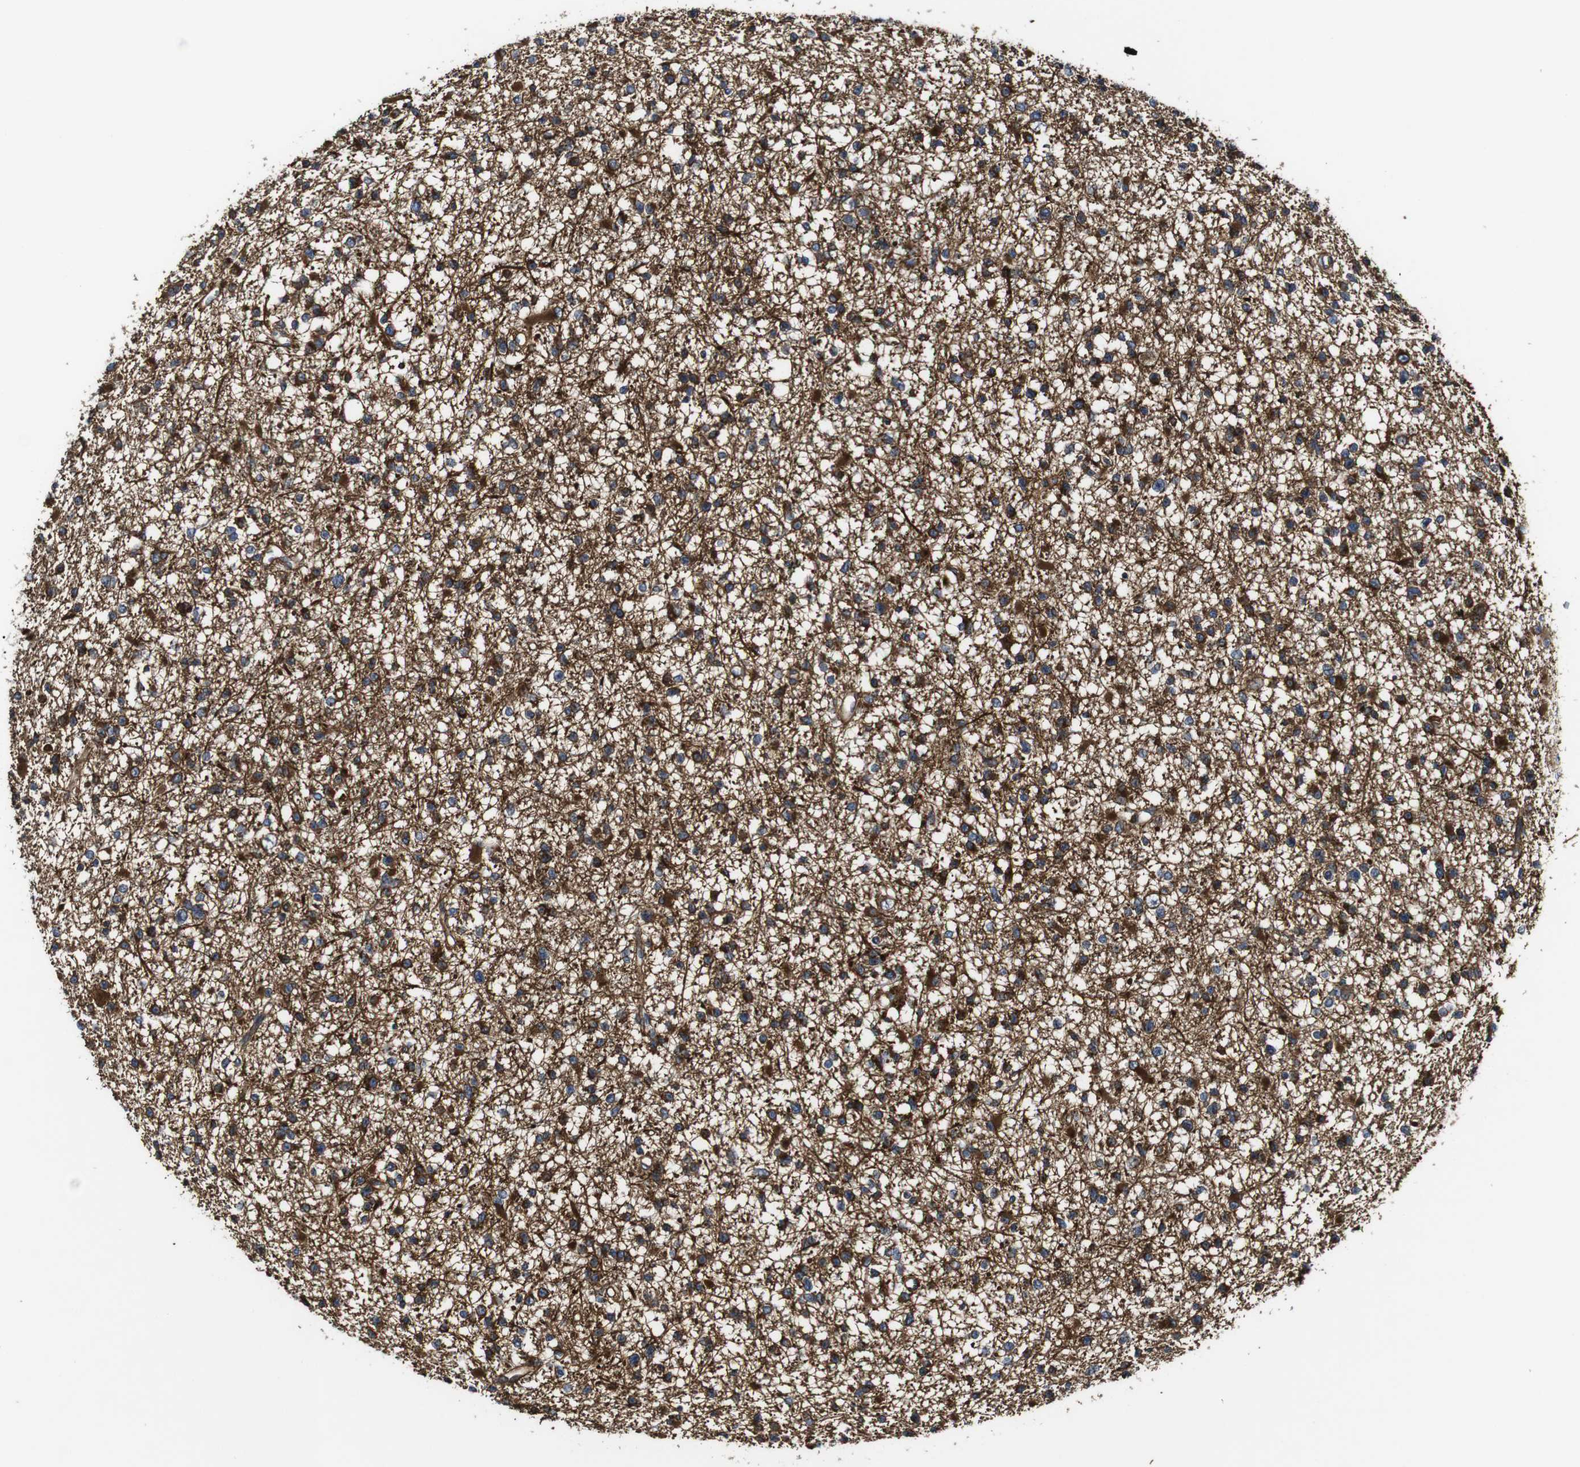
{"staining": {"intensity": "strong", "quantity": "25%-75%", "location": "cytoplasmic/membranous"}, "tissue": "glioma", "cell_type": "Tumor cells", "image_type": "cancer", "snomed": [{"axis": "morphology", "description": "Glioma, malignant, Low grade"}, {"axis": "topography", "description": "Brain"}], "caption": "A high amount of strong cytoplasmic/membranous expression is identified in approximately 25%-75% of tumor cells in malignant glioma (low-grade) tissue. (DAB IHC, brown staining for protein, blue staining for nuclei).", "gene": "TNIK", "patient": {"sex": "female", "age": 22}}